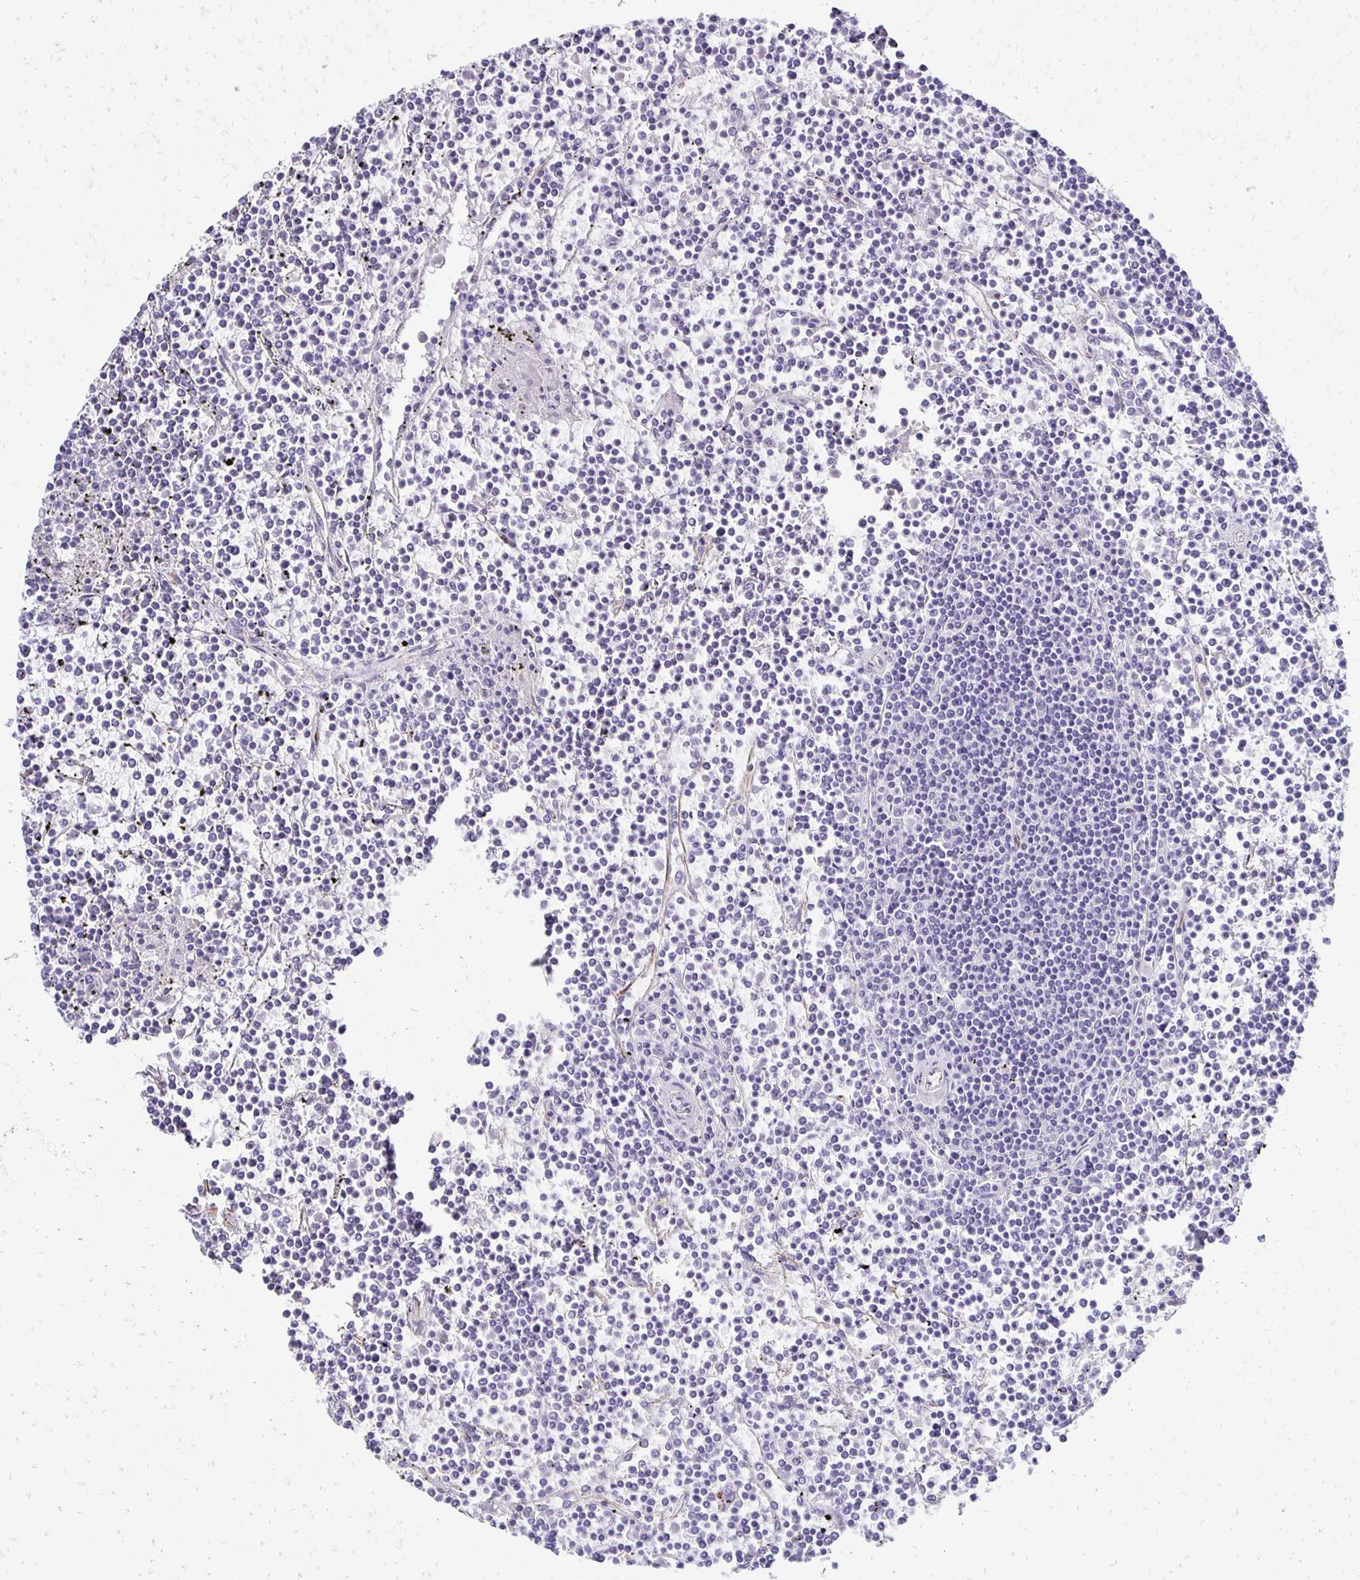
{"staining": {"intensity": "negative", "quantity": "none", "location": "none"}, "tissue": "lymphoma", "cell_type": "Tumor cells", "image_type": "cancer", "snomed": [{"axis": "morphology", "description": "Malignant lymphoma, non-Hodgkin's type, Low grade"}, {"axis": "topography", "description": "Spleen"}], "caption": "A high-resolution photomicrograph shows immunohistochemistry (IHC) staining of low-grade malignant lymphoma, non-Hodgkin's type, which reveals no significant staining in tumor cells. (Brightfield microscopy of DAB immunohistochemistry (IHC) at high magnification).", "gene": "TMEM54", "patient": {"sex": "female", "age": 19}}